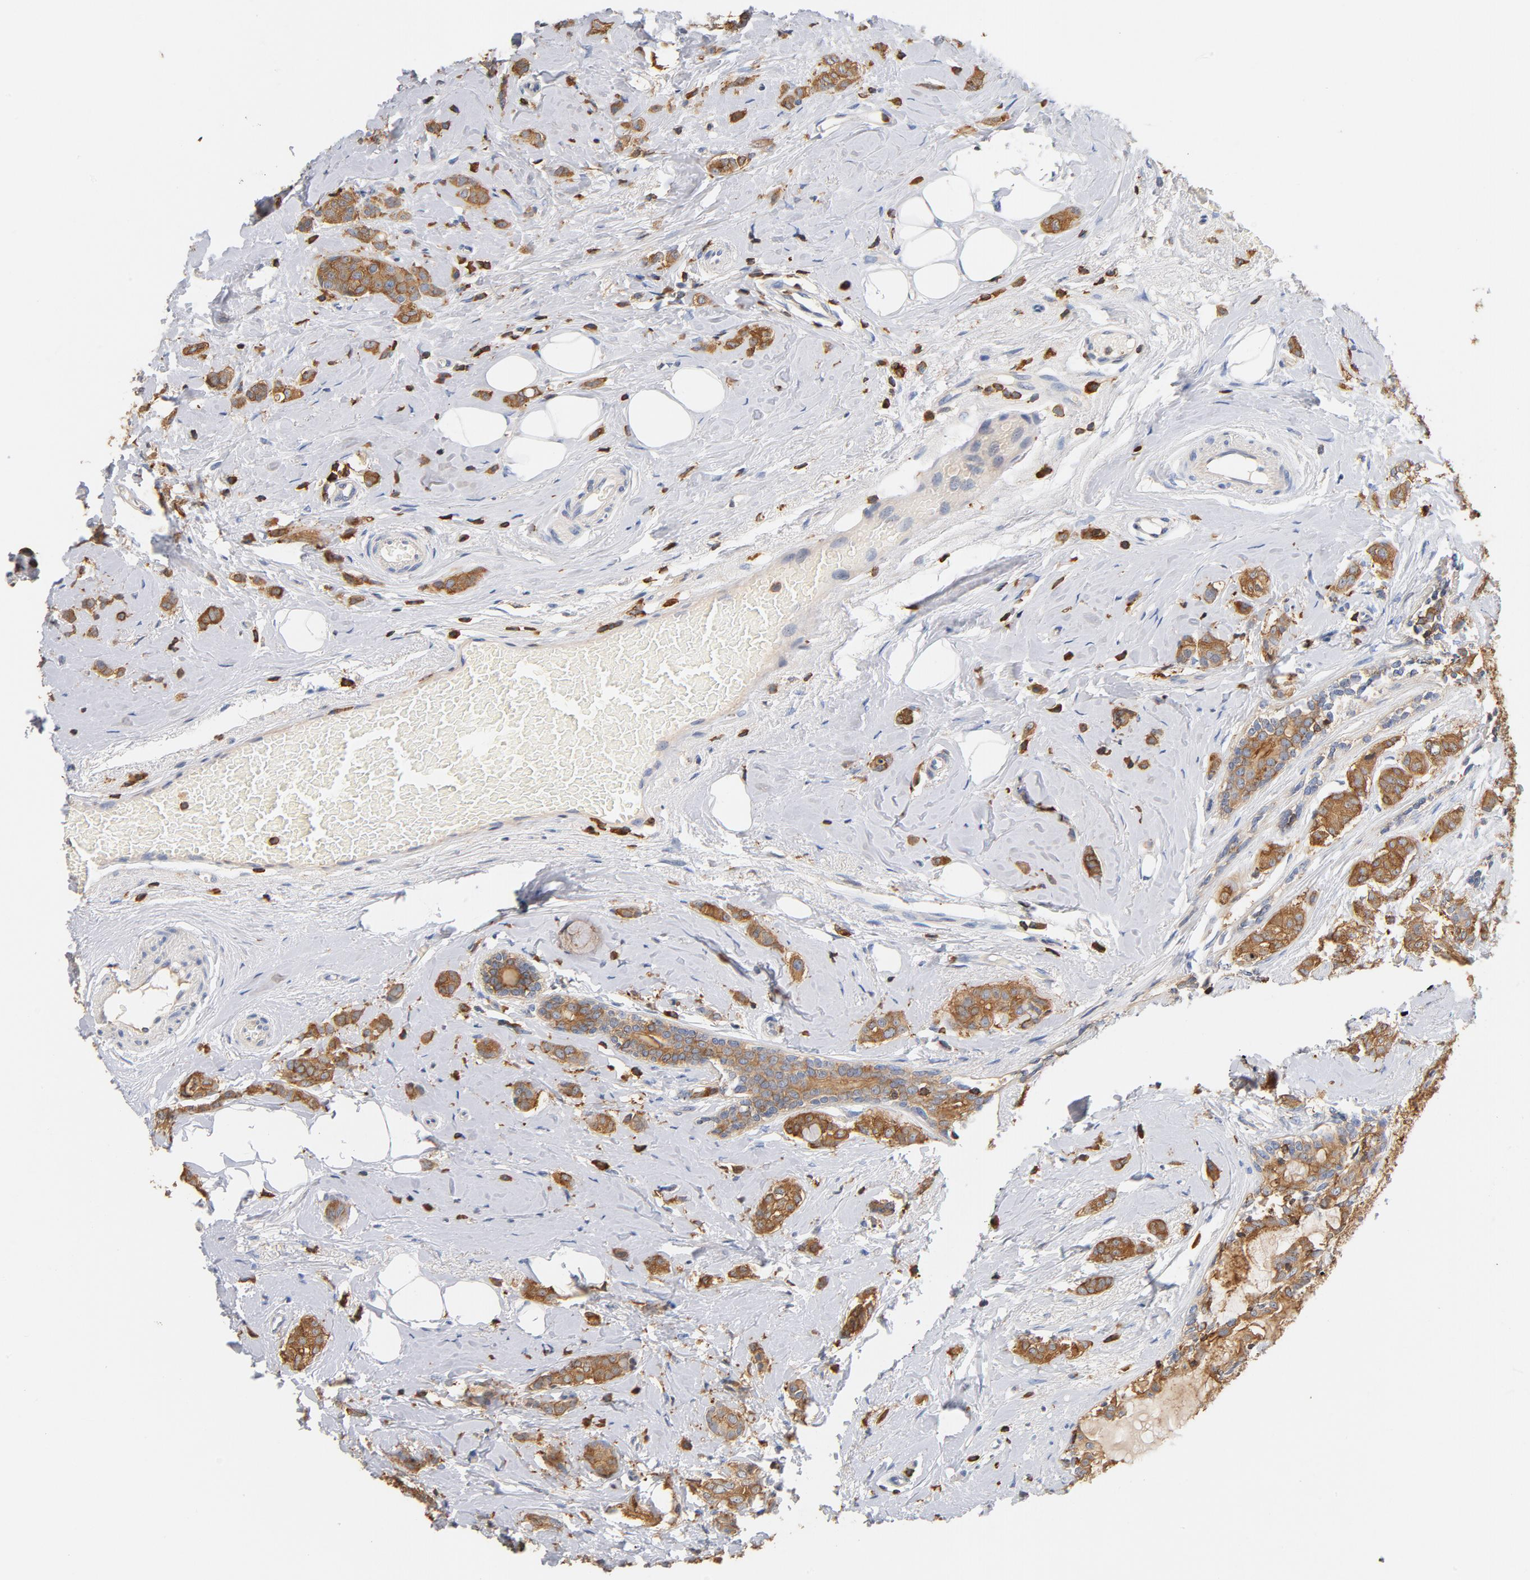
{"staining": {"intensity": "moderate", "quantity": ">75%", "location": "cytoplasmic/membranous"}, "tissue": "breast cancer", "cell_type": "Tumor cells", "image_type": "cancer", "snomed": [{"axis": "morphology", "description": "Lobular carcinoma"}, {"axis": "topography", "description": "Breast"}], "caption": "Immunohistochemical staining of breast cancer exhibits moderate cytoplasmic/membranous protein staining in about >75% of tumor cells. The staining was performed using DAB to visualize the protein expression in brown, while the nuclei were stained in blue with hematoxylin (Magnification: 20x).", "gene": "EZR", "patient": {"sex": "female", "age": 60}}